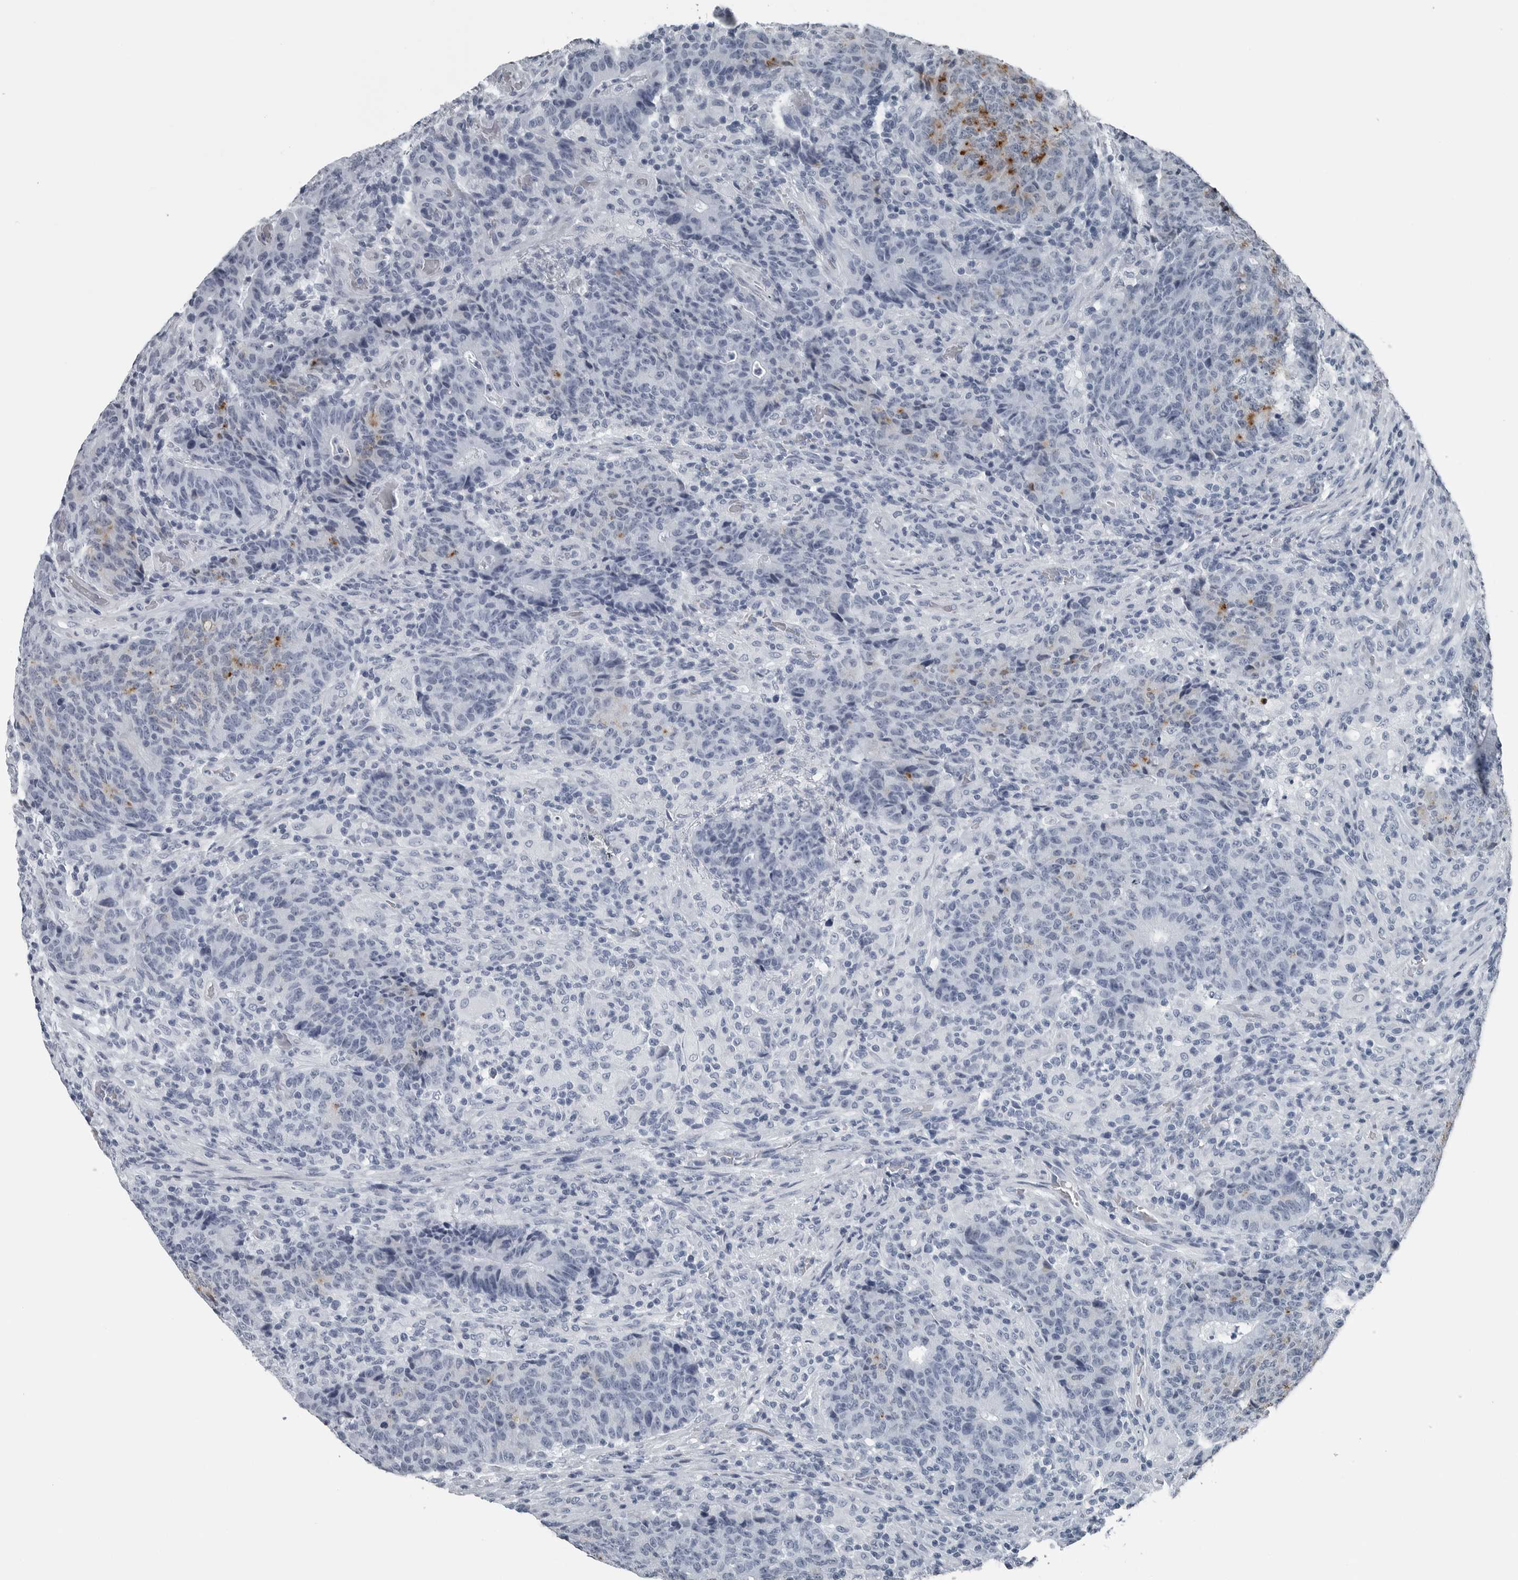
{"staining": {"intensity": "negative", "quantity": "none", "location": "none"}, "tissue": "colorectal cancer", "cell_type": "Tumor cells", "image_type": "cancer", "snomed": [{"axis": "morphology", "description": "Adenocarcinoma, NOS"}, {"axis": "topography", "description": "Colon"}], "caption": "This is a image of immunohistochemistry (IHC) staining of colorectal cancer, which shows no expression in tumor cells. (Stains: DAB immunohistochemistry with hematoxylin counter stain, Microscopy: brightfield microscopy at high magnification).", "gene": "SPINK1", "patient": {"sex": "female", "age": 75}}